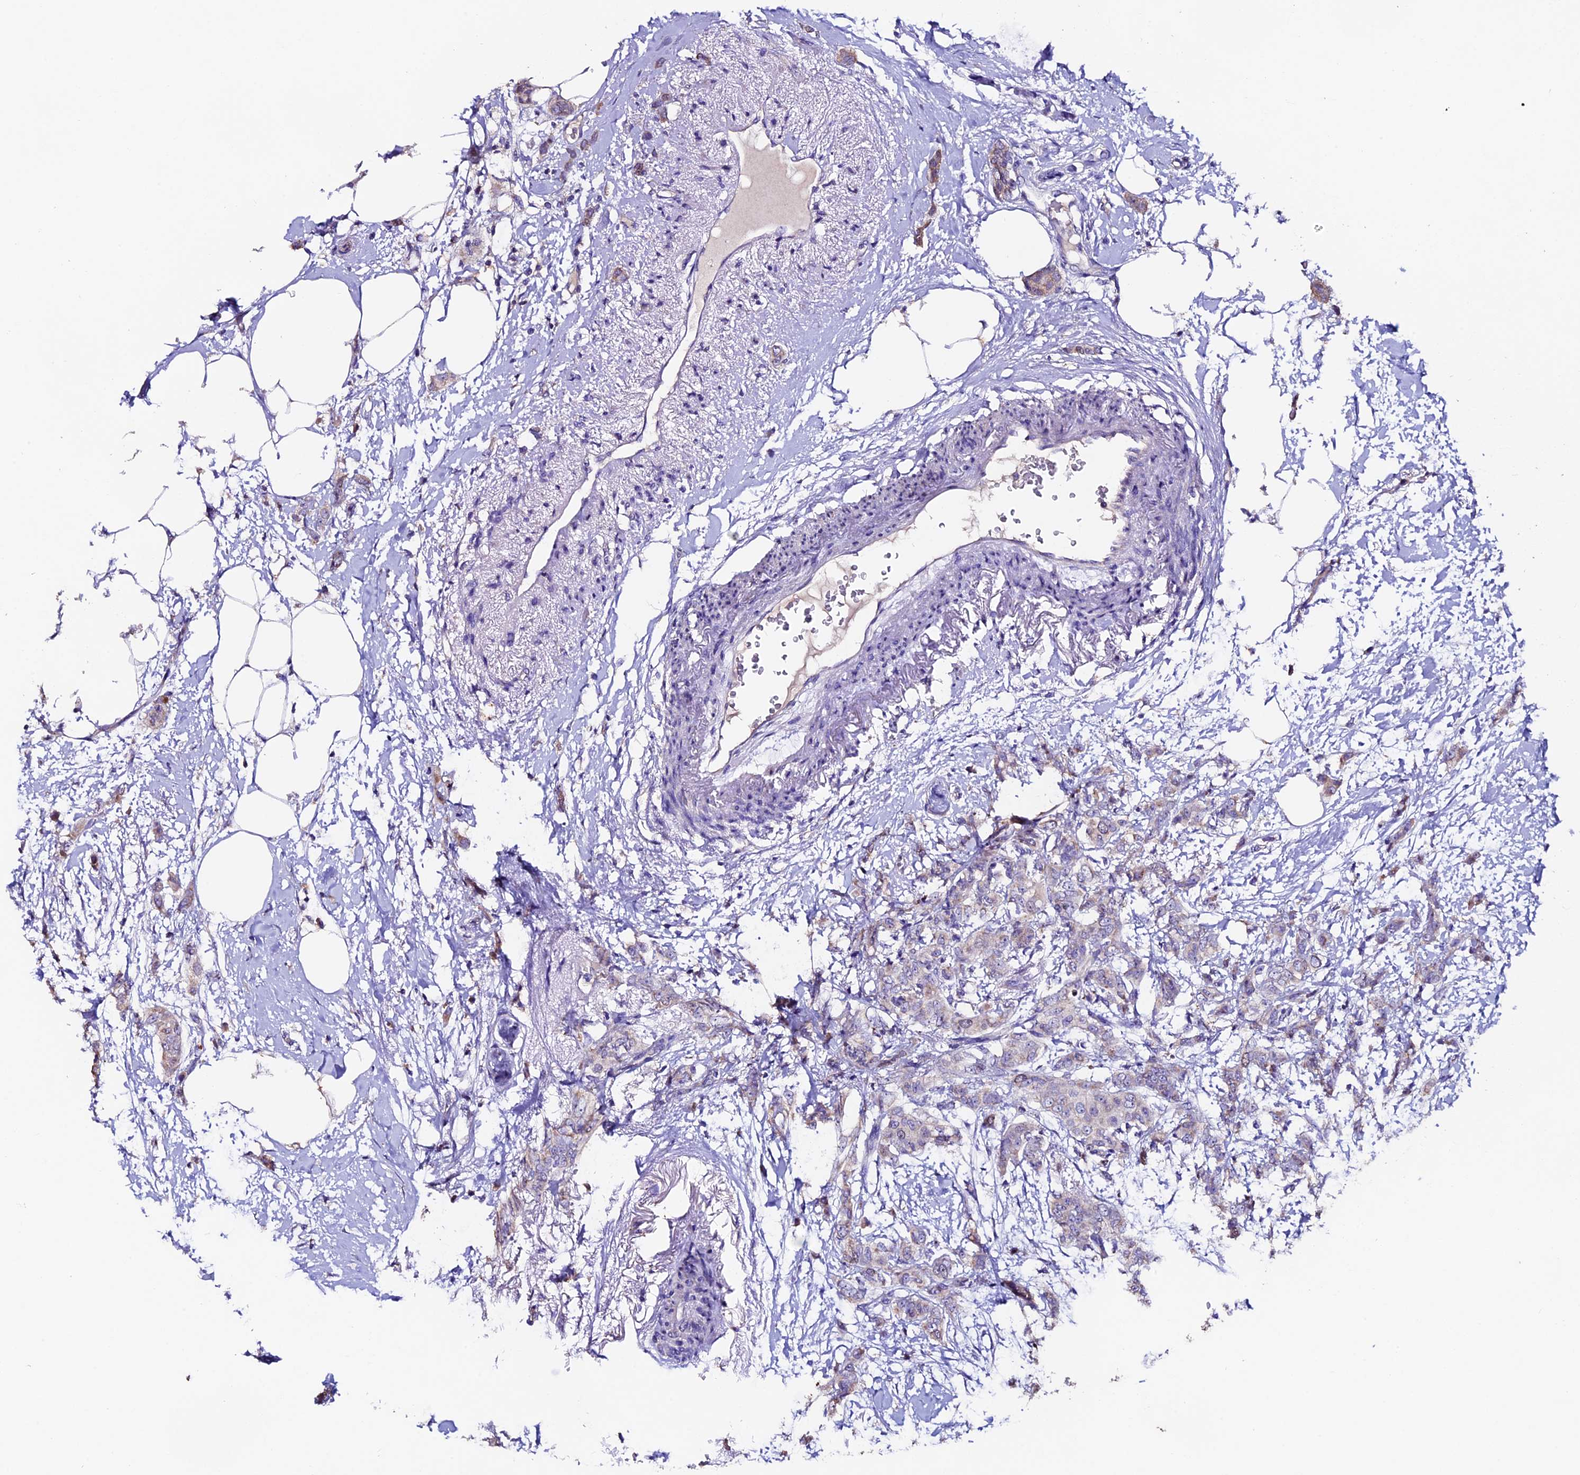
{"staining": {"intensity": "moderate", "quantity": "<25%", "location": "cytoplasmic/membranous"}, "tissue": "breast cancer", "cell_type": "Tumor cells", "image_type": "cancer", "snomed": [{"axis": "morphology", "description": "Duct carcinoma"}, {"axis": "topography", "description": "Breast"}], "caption": "The photomicrograph displays a brown stain indicating the presence of a protein in the cytoplasmic/membranous of tumor cells in intraductal carcinoma (breast).", "gene": "FBXW9", "patient": {"sex": "female", "age": 72}}